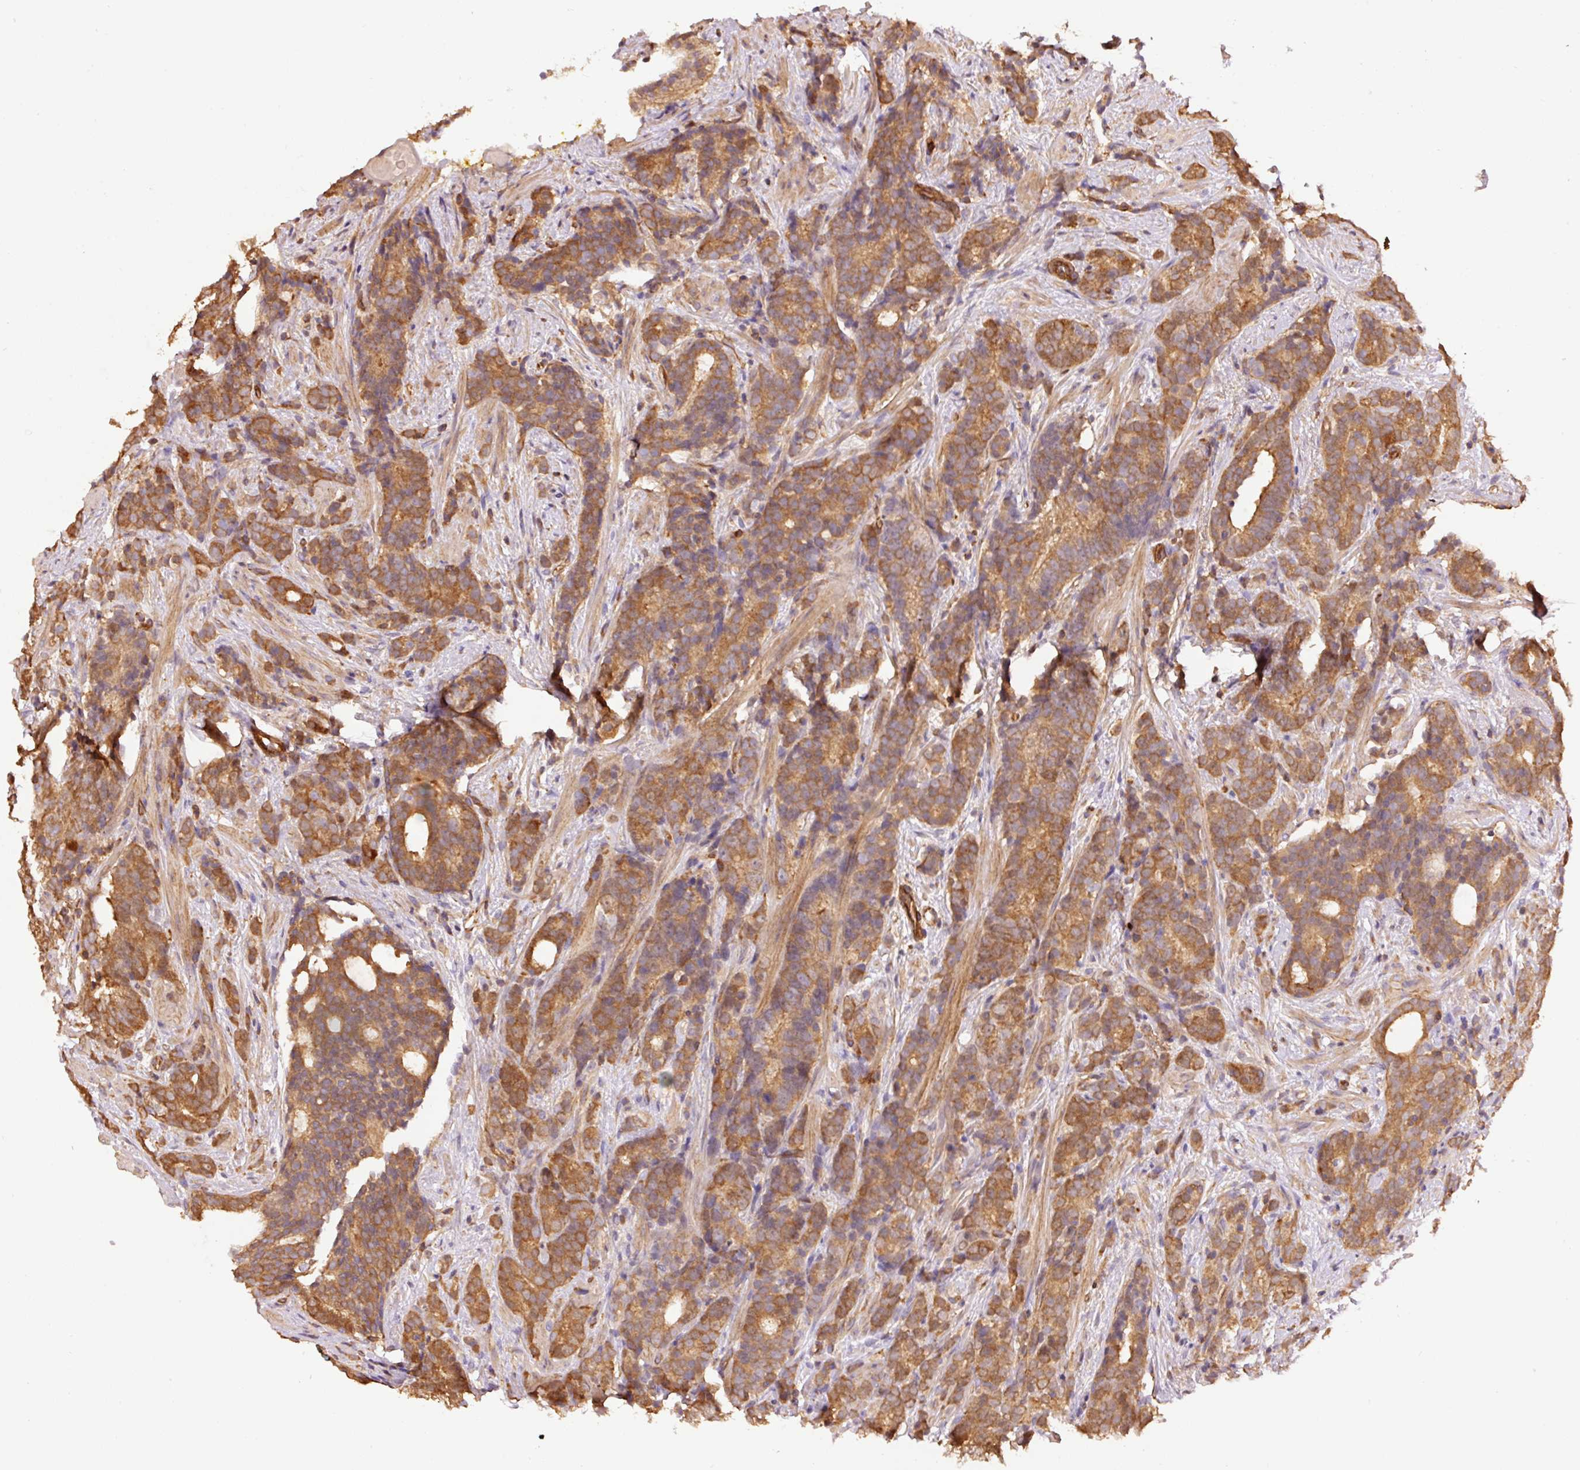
{"staining": {"intensity": "strong", "quantity": ">75%", "location": "cytoplasmic/membranous"}, "tissue": "prostate cancer", "cell_type": "Tumor cells", "image_type": "cancer", "snomed": [{"axis": "morphology", "description": "Adenocarcinoma, High grade"}, {"axis": "topography", "description": "Prostate"}], "caption": "Immunohistochemical staining of human high-grade adenocarcinoma (prostate) shows strong cytoplasmic/membranous protein staining in about >75% of tumor cells.", "gene": "PPP1R1B", "patient": {"sex": "male", "age": 64}}